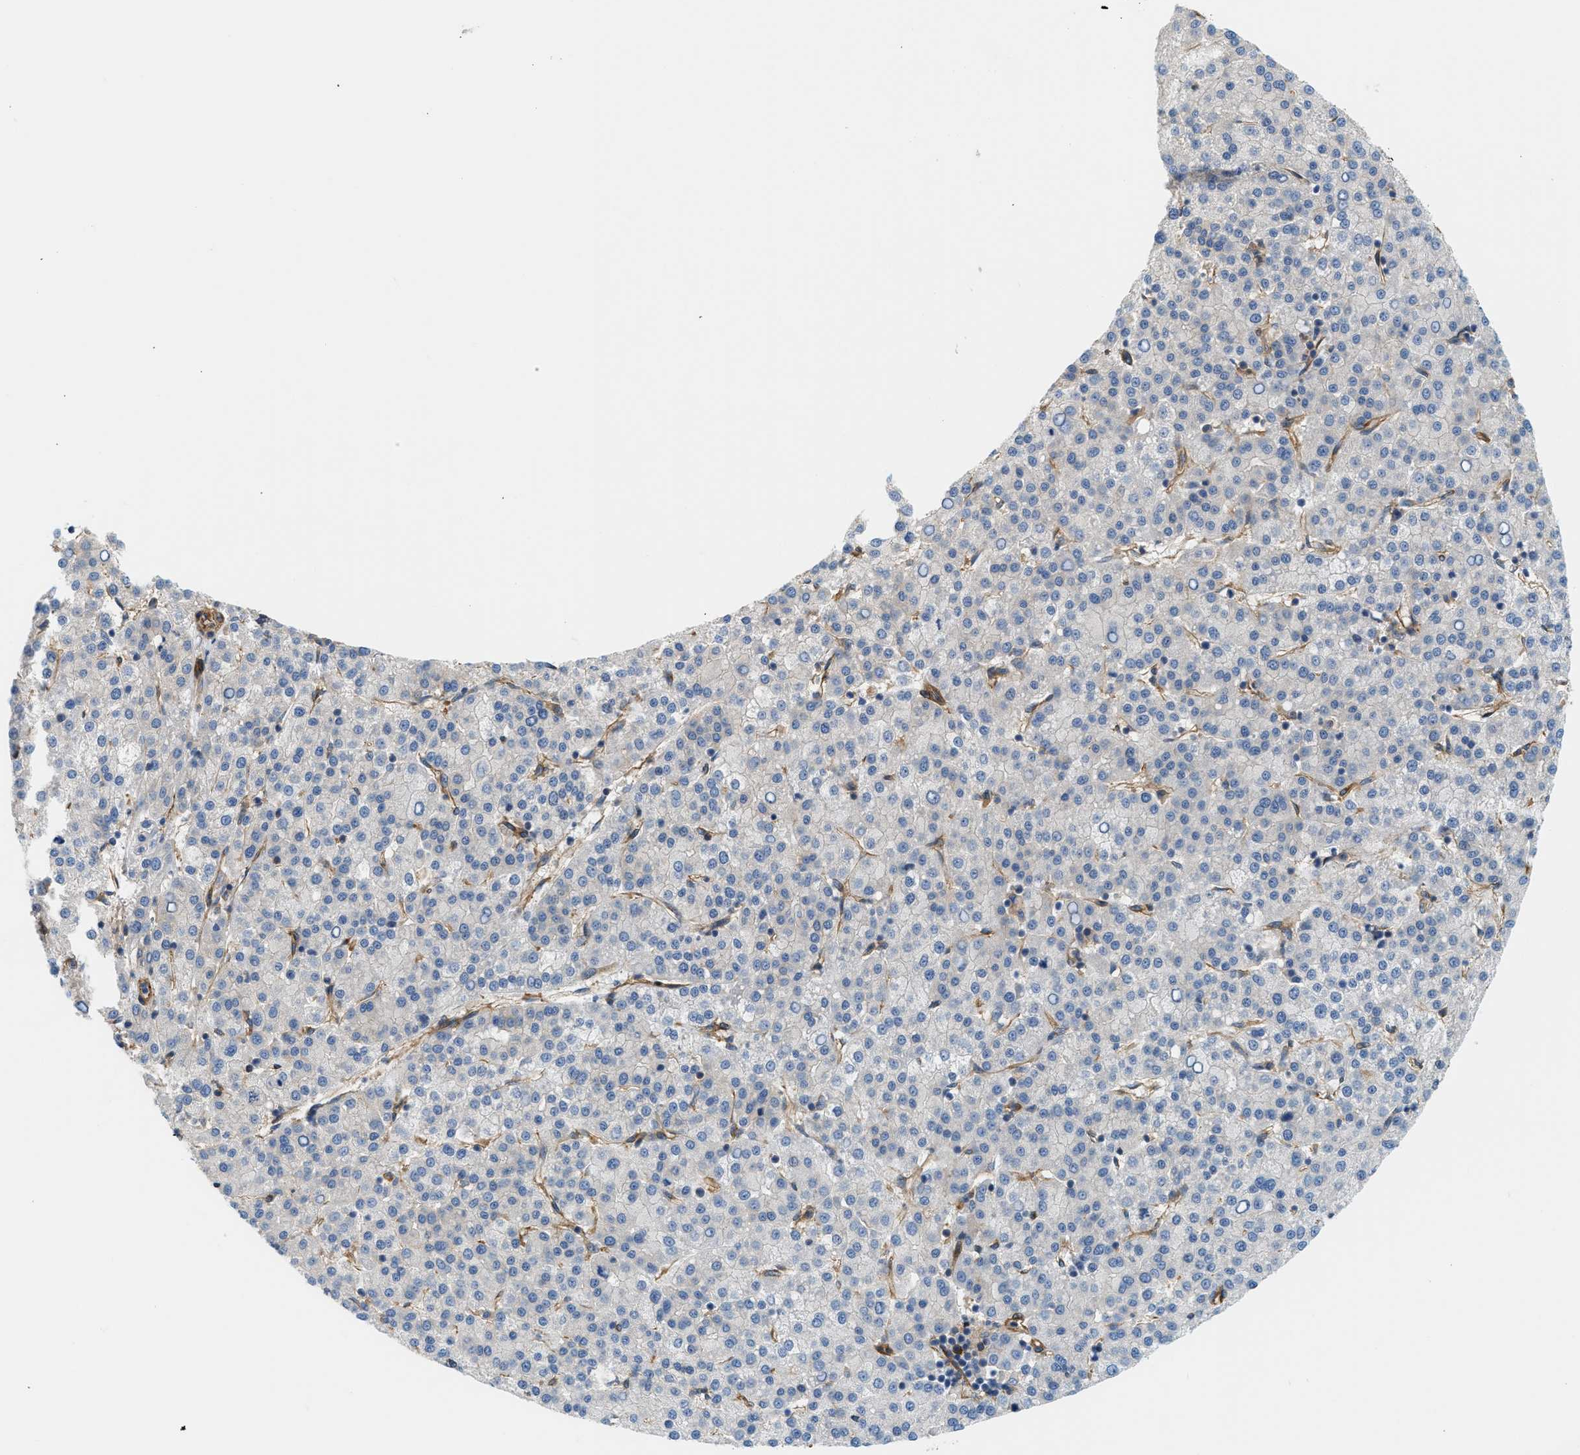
{"staining": {"intensity": "negative", "quantity": "none", "location": "none"}, "tissue": "liver cancer", "cell_type": "Tumor cells", "image_type": "cancer", "snomed": [{"axis": "morphology", "description": "Carcinoma, Hepatocellular, NOS"}, {"axis": "topography", "description": "Liver"}], "caption": "Liver cancer was stained to show a protein in brown. There is no significant staining in tumor cells.", "gene": "HIP1", "patient": {"sex": "female", "age": 58}}